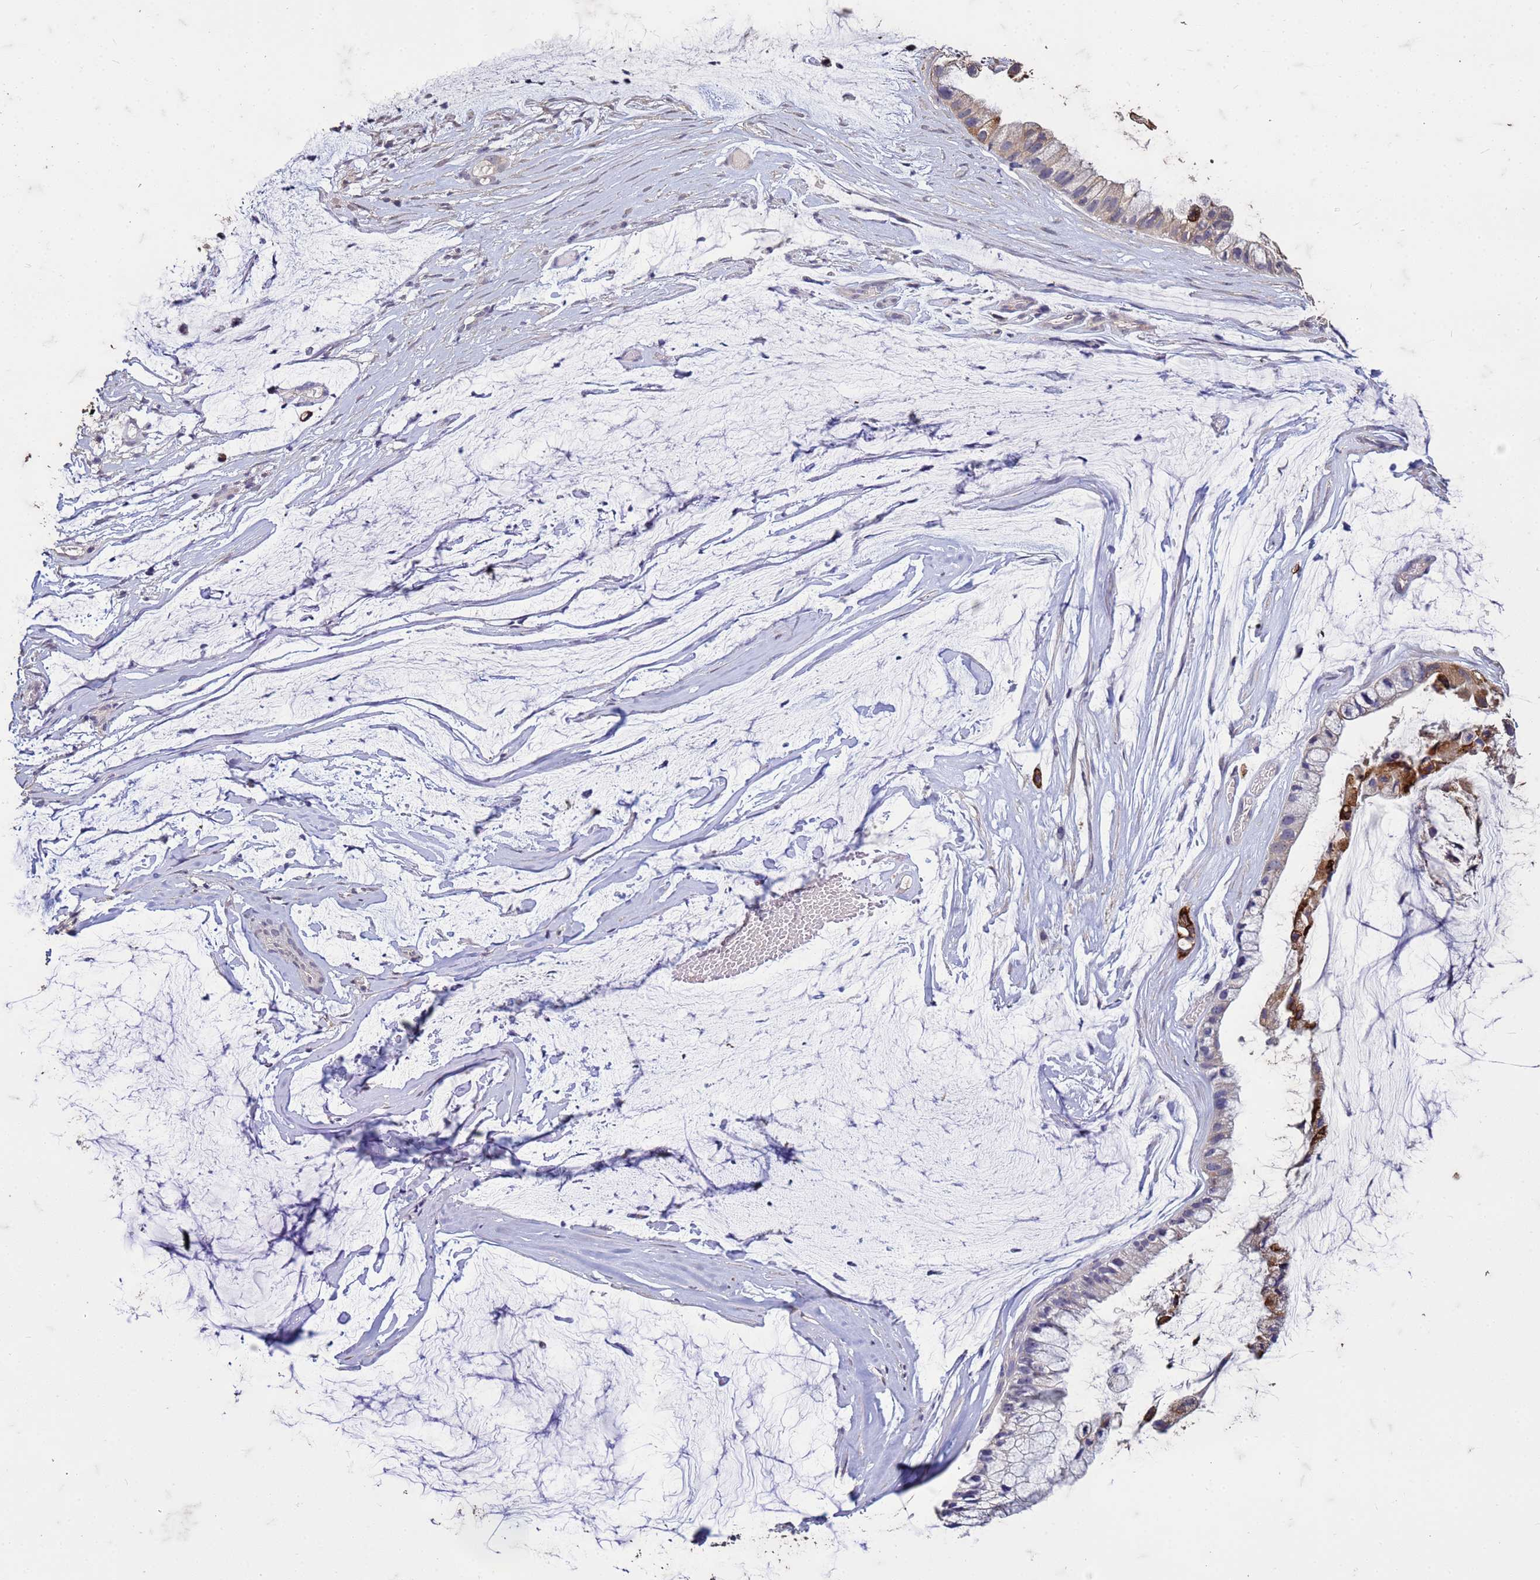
{"staining": {"intensity": "moderate", "quantity": "<25%", "location": "cytoplasmic/membranous"}, "tissue": "ovarian cancer", "cell_type": "Tumor cells", "image_type": "cancer", "snomed": [{"axis": "morphology", "description": "Cystadenocarcinoma, mucinous, NOS"}, {"axis": "topography", "description": "Ovary"}], "caption": "Protein expression analysis of ovarian cancer (mucinous cystadenocarcinoma) displays moderate cytoplasmic/membranous expression in approximately <25% of tumor cells.", "gene": "FAM184B", "patient": {"sex": "female", "age": 39}}